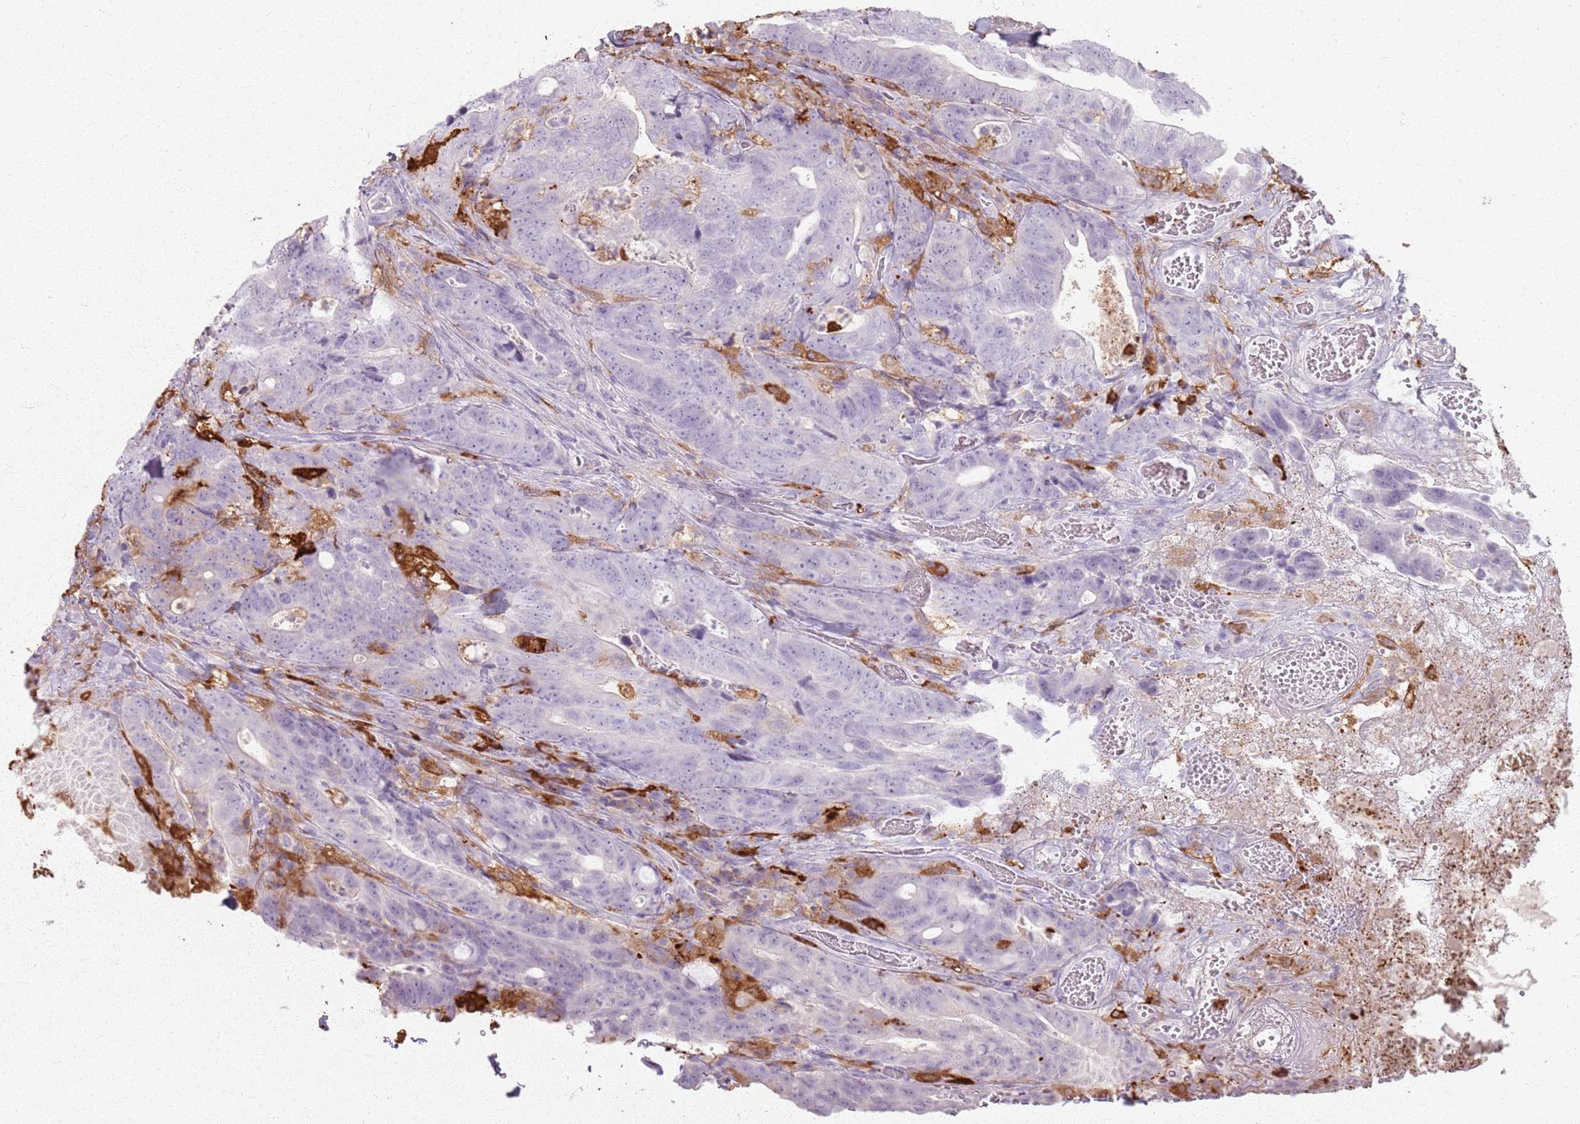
{"staining": {"intensity": "negative", "quantity": "none", "location": "none"}, "tissue": "colorectal cancer", "cell_type": "Tumor cells", "image_type": "cancer", "snomed": [{"axis": "morphology", "description": "Adenocarcinoma, NOS"}, {"axis": "topography", "description": "Colon"}], "caption": "High power microscopy photomicrograph of an immunohistochemistry photomicrograph of adenocarcinoma (colorectal), revealing no significant positivity in tumor cells. (Immunohistochemistry, brightfield microscopy, high magnification).", "gene": "GDPGP1", "patient": {"sex": "female", "age": 82}}